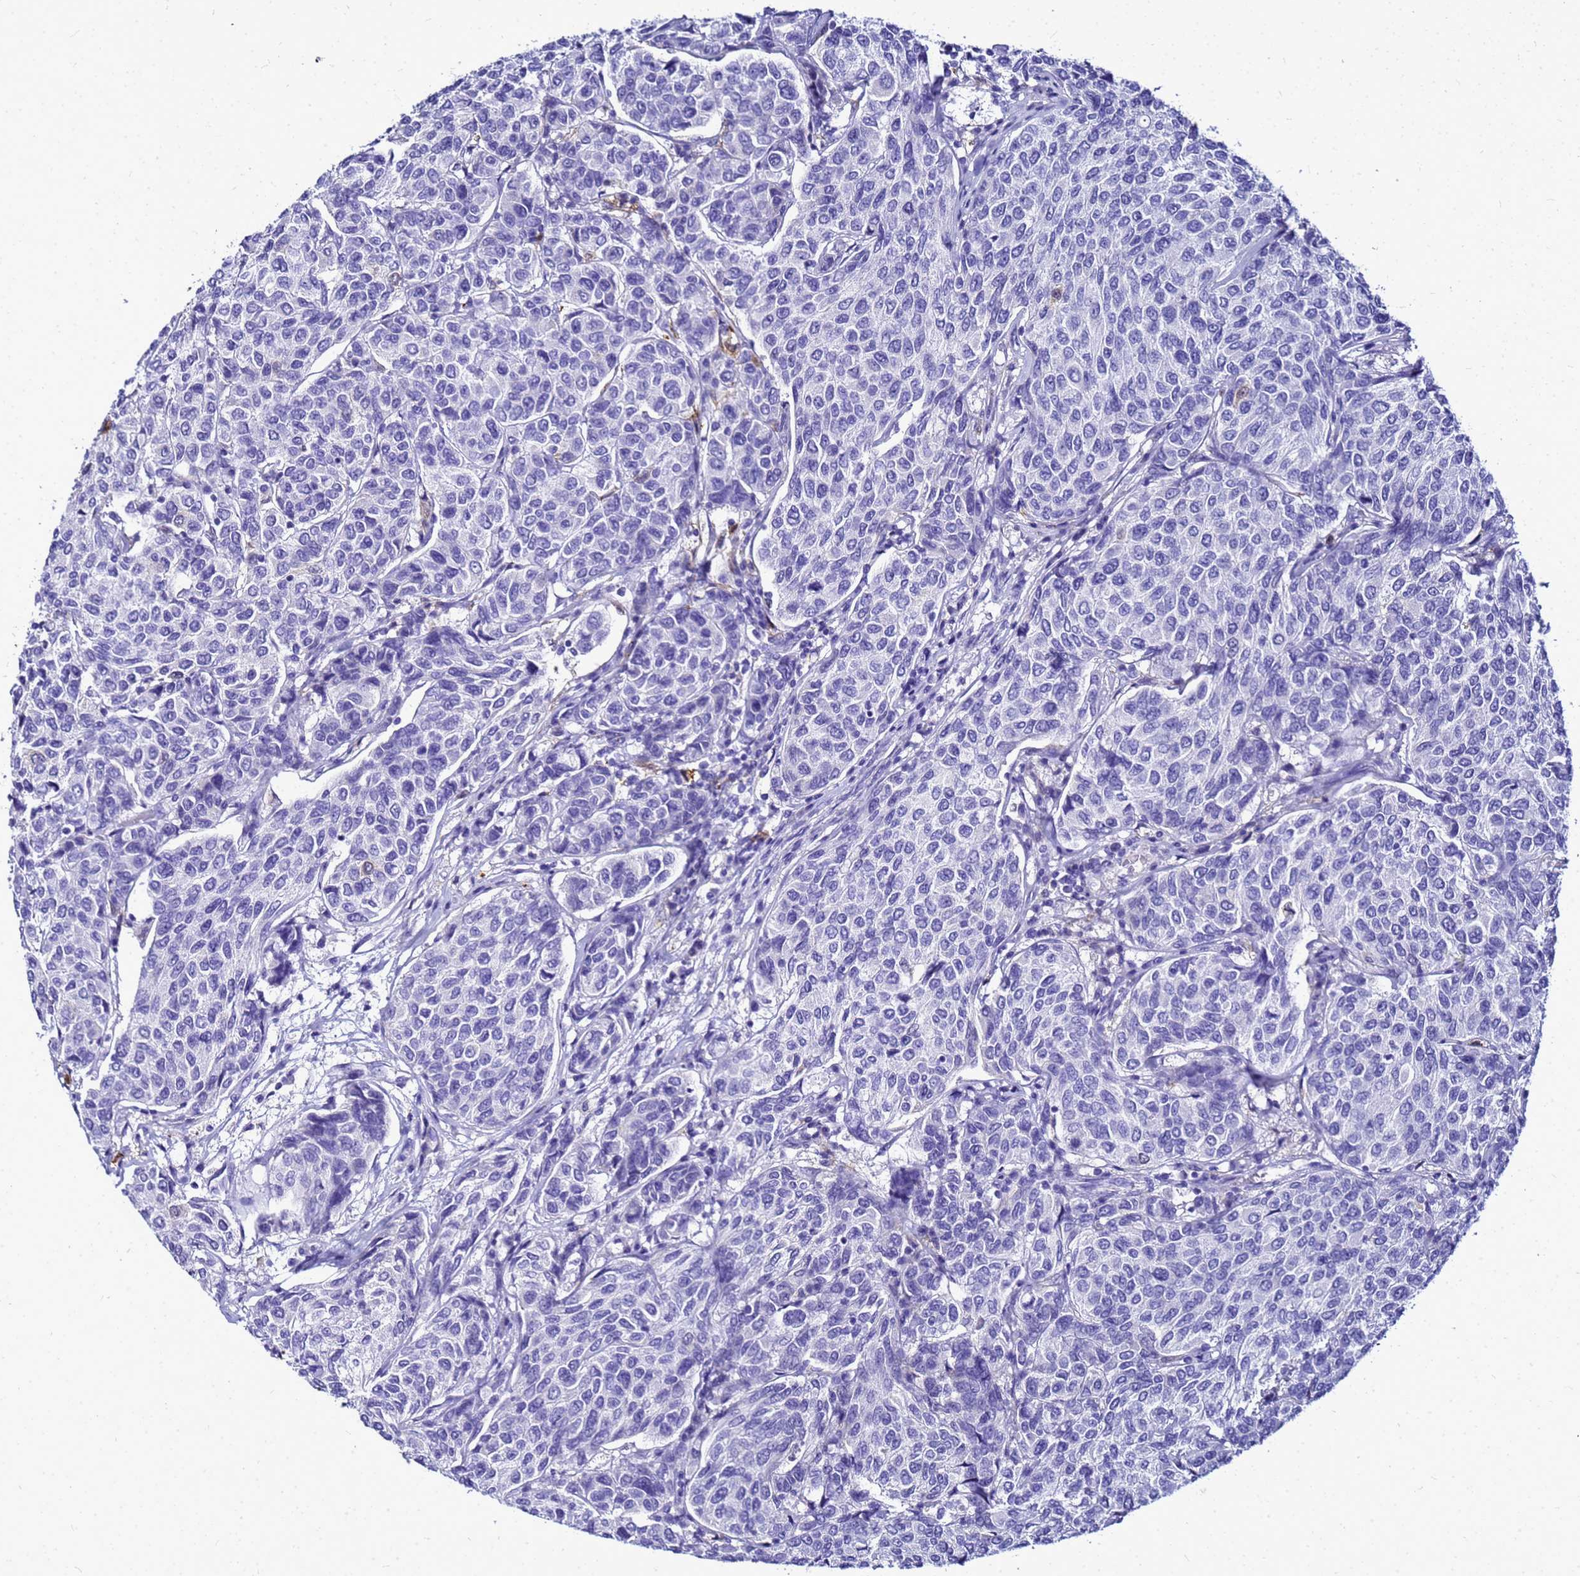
{"staining": {"intensity": "negative", "quantity": "none", "location": "none"}, "tissue": "breast cancer", "cell_type": "Tumor cells", "image_type": "cancer", "snomed": [{"axis": "morphology", "description": "Duct carcinoma"}, {"axis": "topography", "description": "Breast"}], "caption": "High power microscopy histopathology image of an immunohistochemistry (IHC) histopathology image of breast cancer (invasive ductal carcinoma), revealing no significant expression in tumor cells.", "gene": "CSTA", "patient": {"sex": "female", "age": 55}}